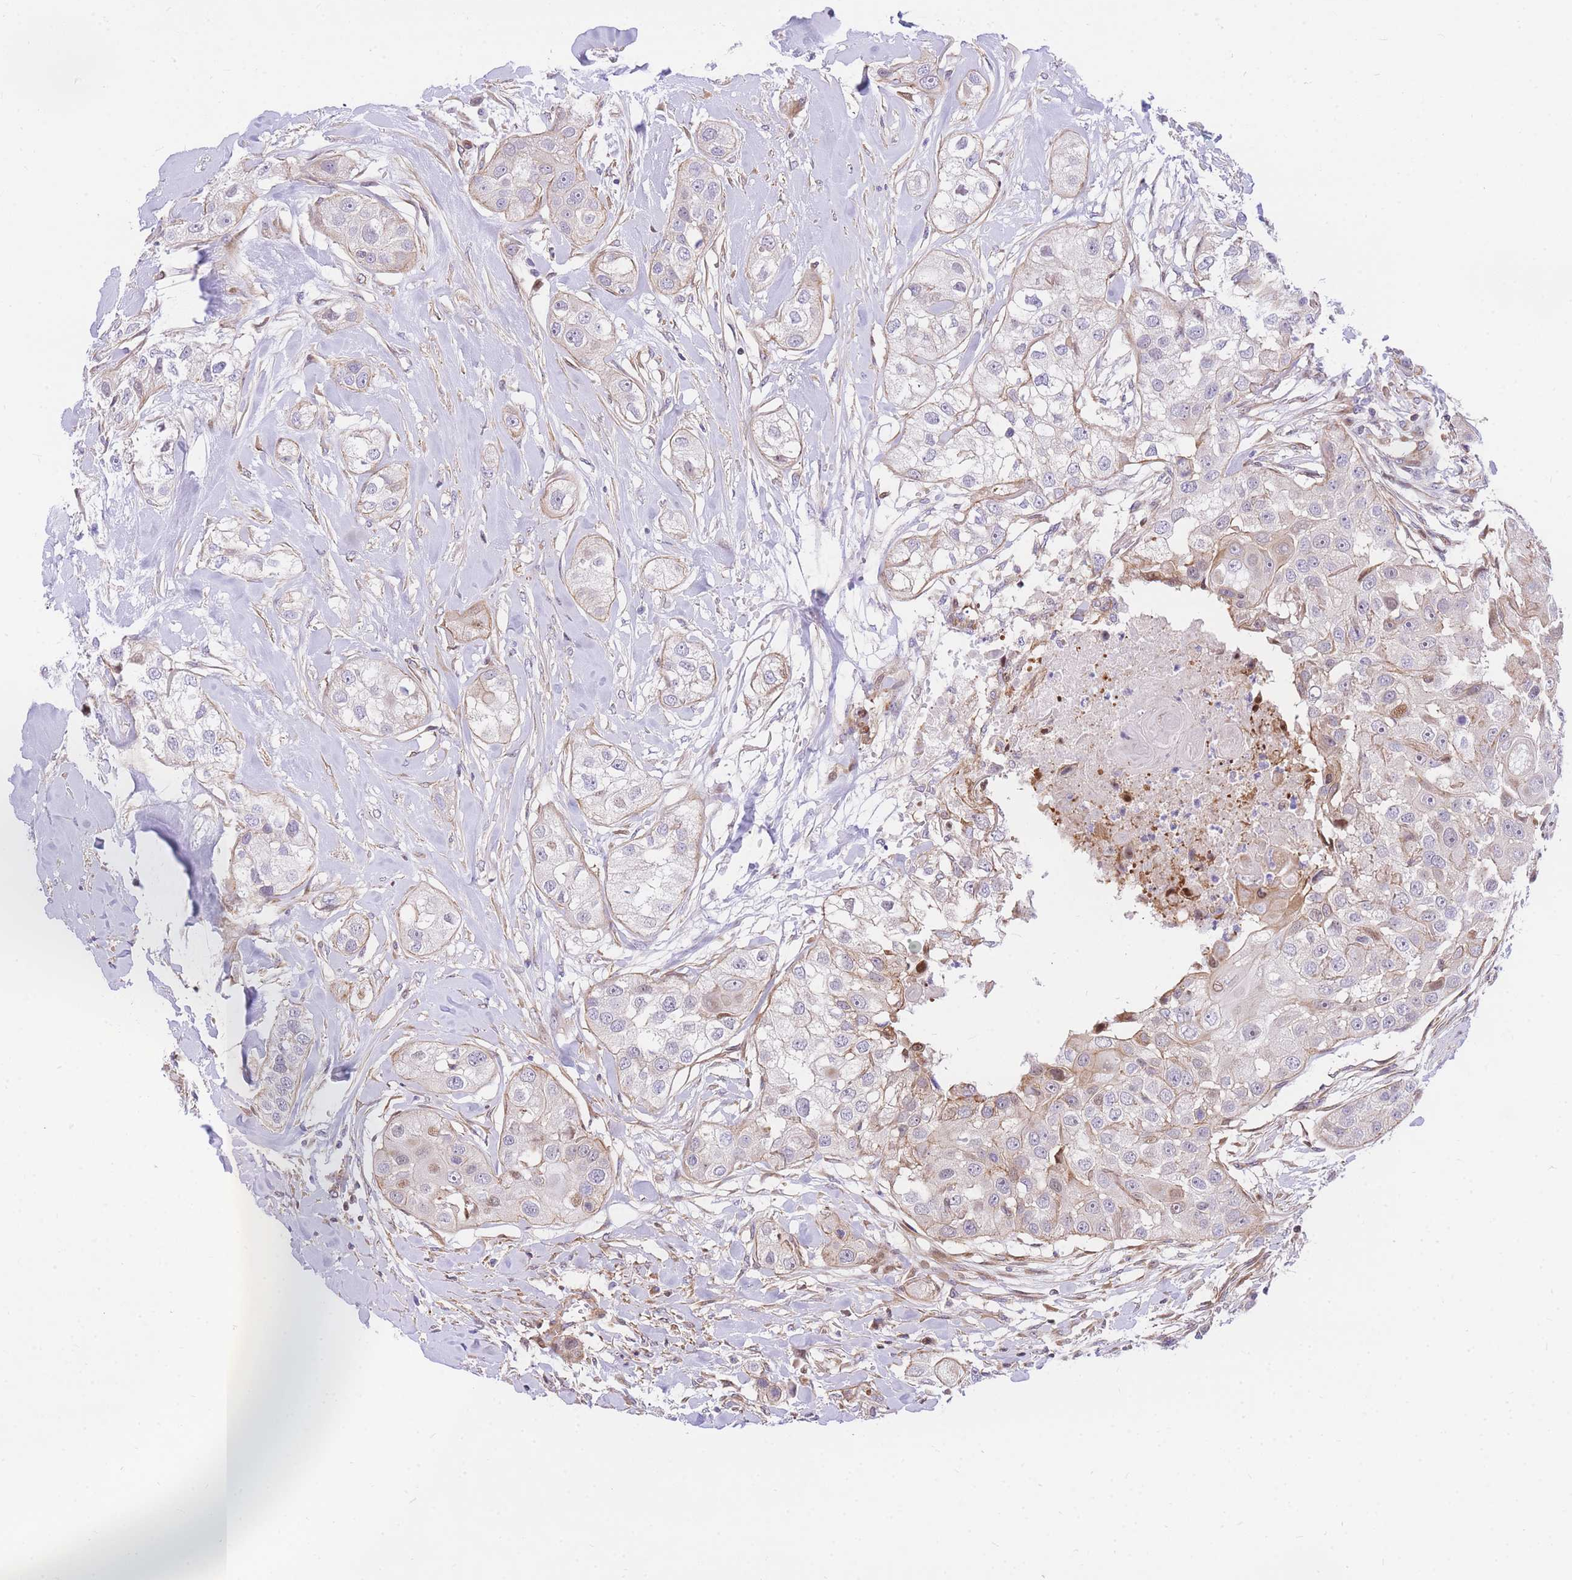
{"staining": {"intensity": "weak", "quantity": "25%-75%", "location": "cytoplasmic/membranous,nuclear"}, "tissue": "head and neck cancer", "cell_type": "Tumor cells", "image_type": "cancer", "snomed": [{"axis": "morphology", "description": "Normal tissue, NOS"}, {"axis": "morphology", "description": "Squamous cell carcinoma, NOS"}, {"axis": "topography", "description": "Skeletal muscle"}, {"axis": "topography", "description": "Head-Neck"}], "caption": "Immunohistochemistry (IHC) image of head and neck squamous cell carcinoma stained for a protein (brown), which displays low levels of weak cytoplasmic/membranous and nuclear staining in about 25%-75% of tumor cells.", "gene": "S100PBP", "patient": {"sex": "male", "age": 51}}